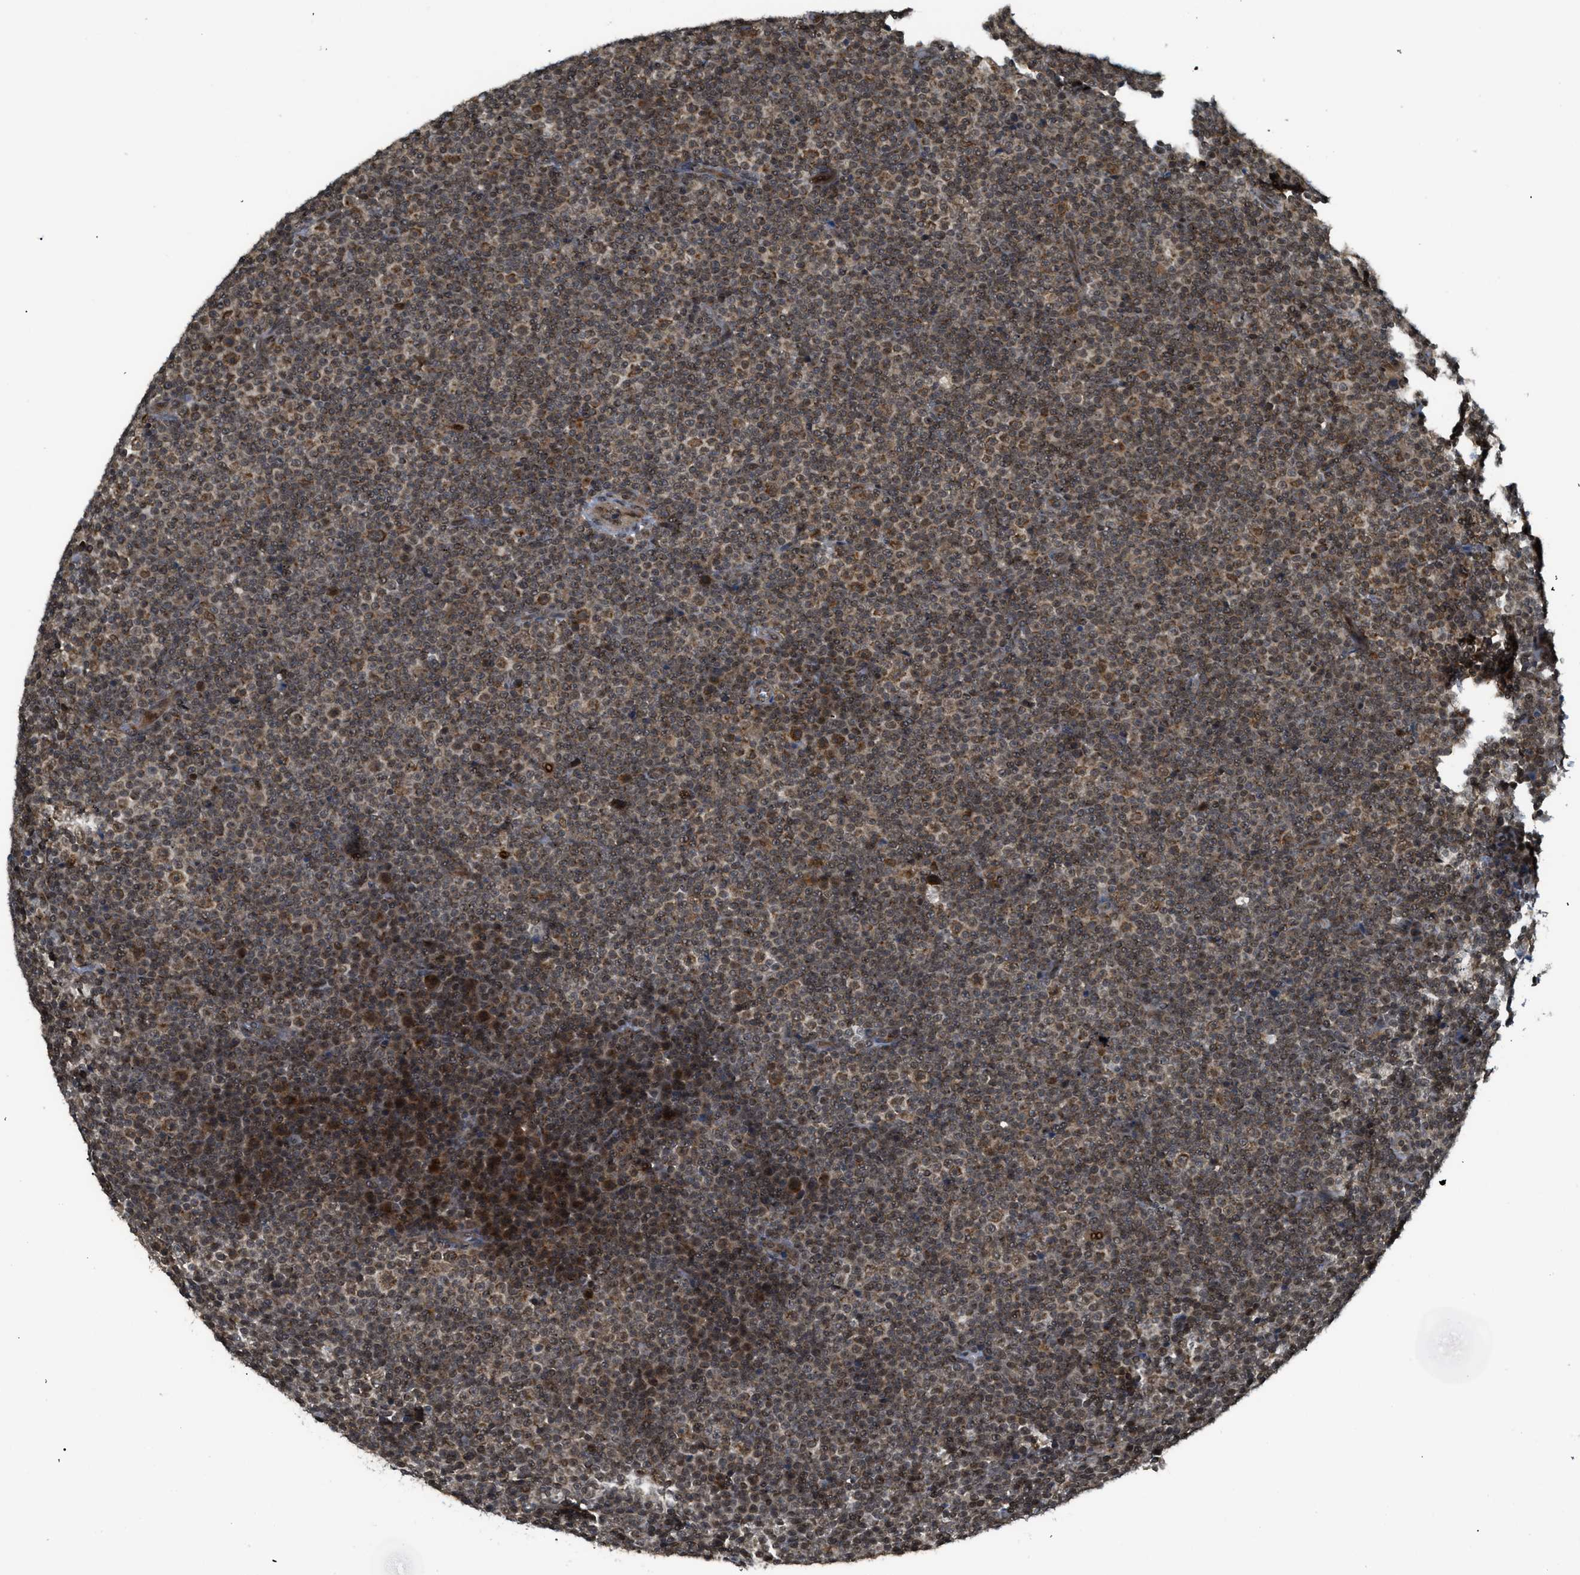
{"staining": {"intensity": "moderate", "quantity": ">75%", "location": "cytoplasmic/membranous,nuclear"}, "tissue": "lymphoma", "cell_type": "Tumor cells", "image_type": "cancer", "snomed": [{"axis": "morphology", "description": "Malignant lymphoma, non-Hodgkin's type, Low grade"}, {"axis": "topography", "description": "Lymph node"}], "caption": "Human low-grade malignant lymphoma, non-Hodgkin's type stained with a protein marker displays moderate staining in tumor cells.", "gene": "TACC1", "patient": {"sex": "female", "age": 67}}